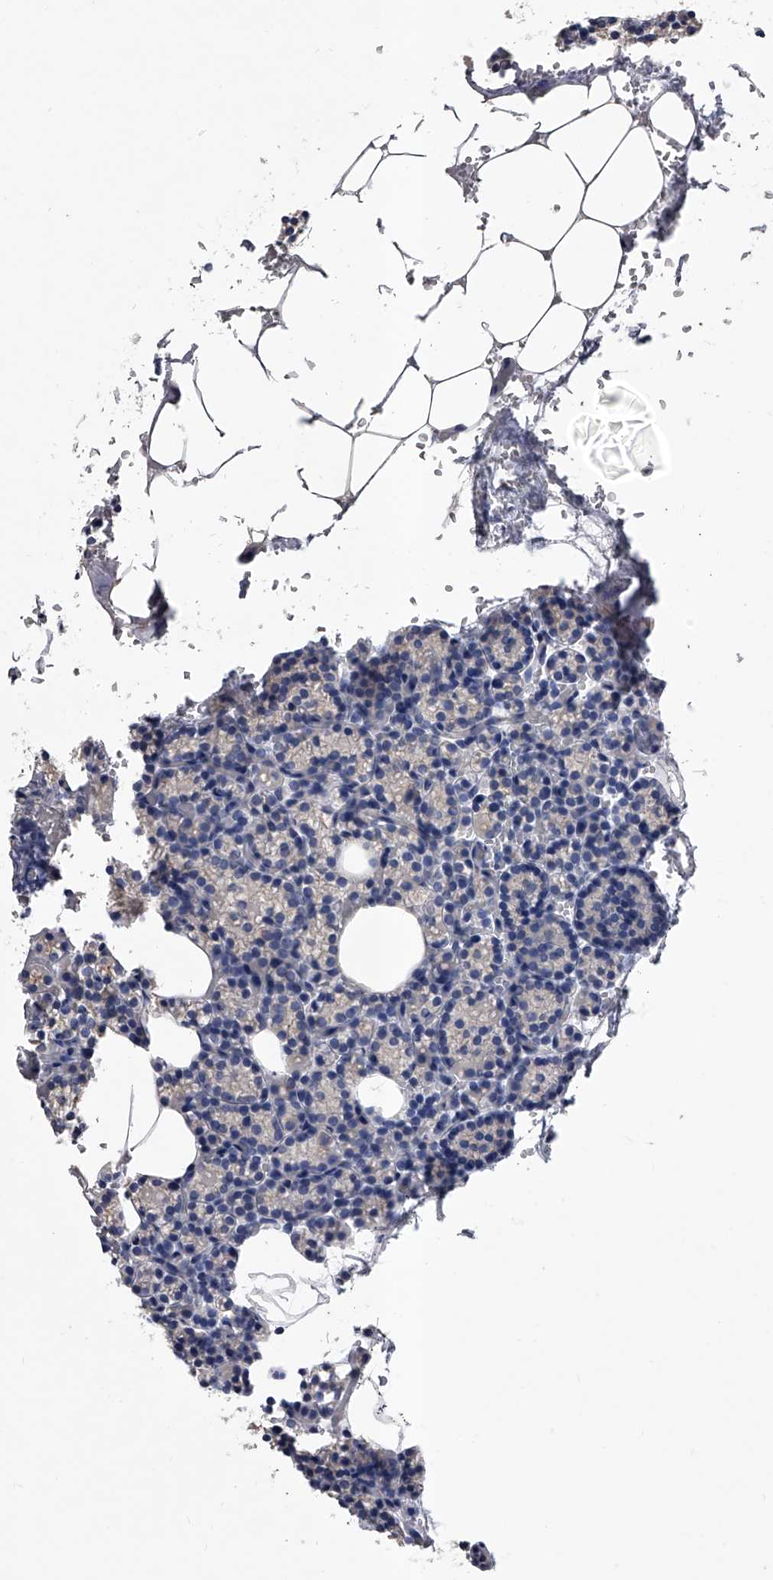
{"staining": {"intensity": "negative", "quantity": "none", "location": "none"}, "tissue": "parathyroid gland", "cell_type": "Glandular cells", "image_type": "normal", "snomed": [{"axis": "morphology", "description": "Normal tissue, NOS"}, {"axis": "topography", "description": "Parathyroid gland"}], "caption": "DAB immunohistochemical staining of normal parathyroid gland reveals no significant expression in glandular cells.", "gene": "EFCAB7", "patient": {"sex": "female", "age": 78}}